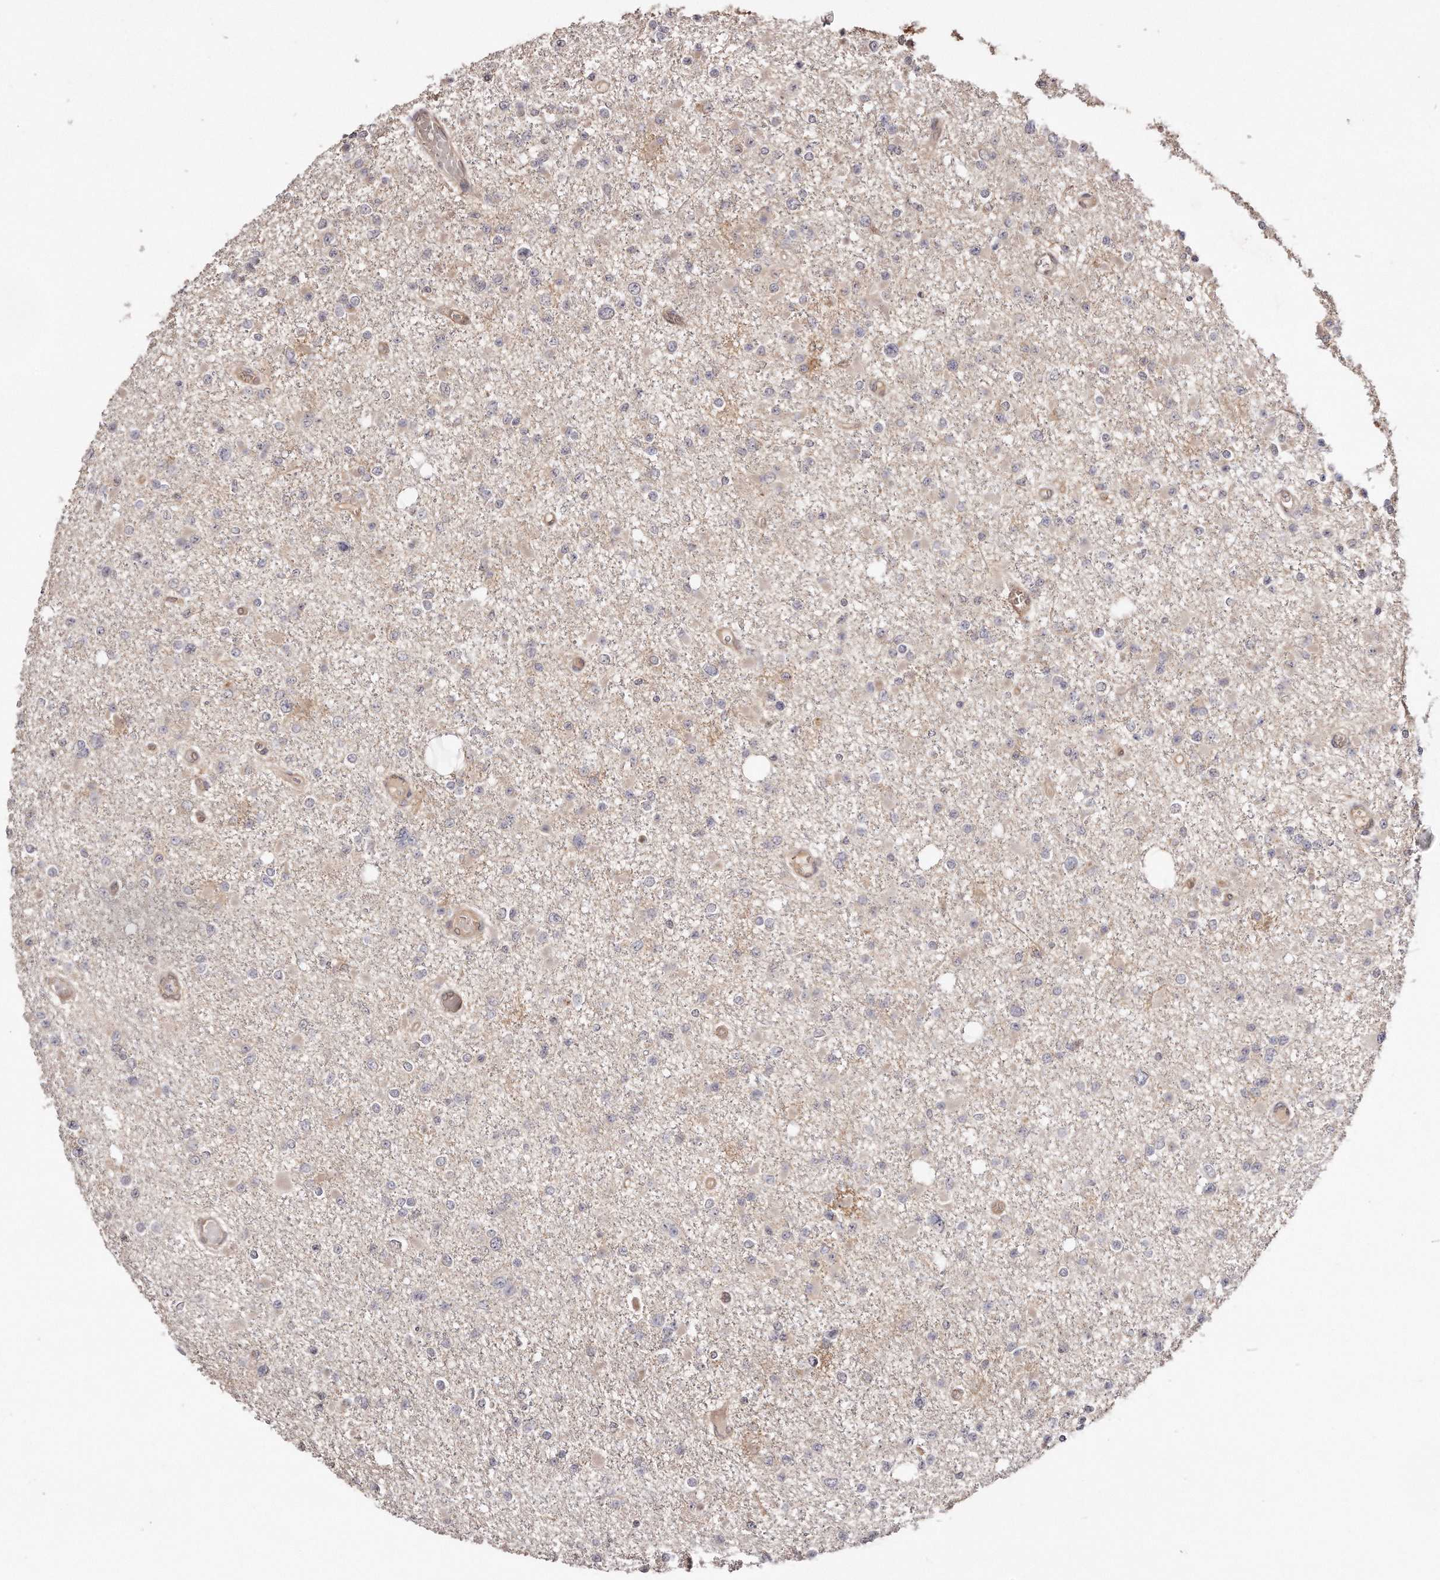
{"staining": {"intensity": "negative", "quantity": "none", "location": "none"}, "tissue": "glioma", "cell_type": "Tumor cells", "image_type": "cancer", "snomed": [{"axis": "morphology", "description": "Glioma, malignant, Low grade"}, {"axis": "topography", "description": "Brain"}], "caption": "Protein analysis of low-grade glioma (malignant) exhibits no significant positivity in tumor cells.", "gene": "GBP4", "patient": {"sex": "female", "age": 22}}